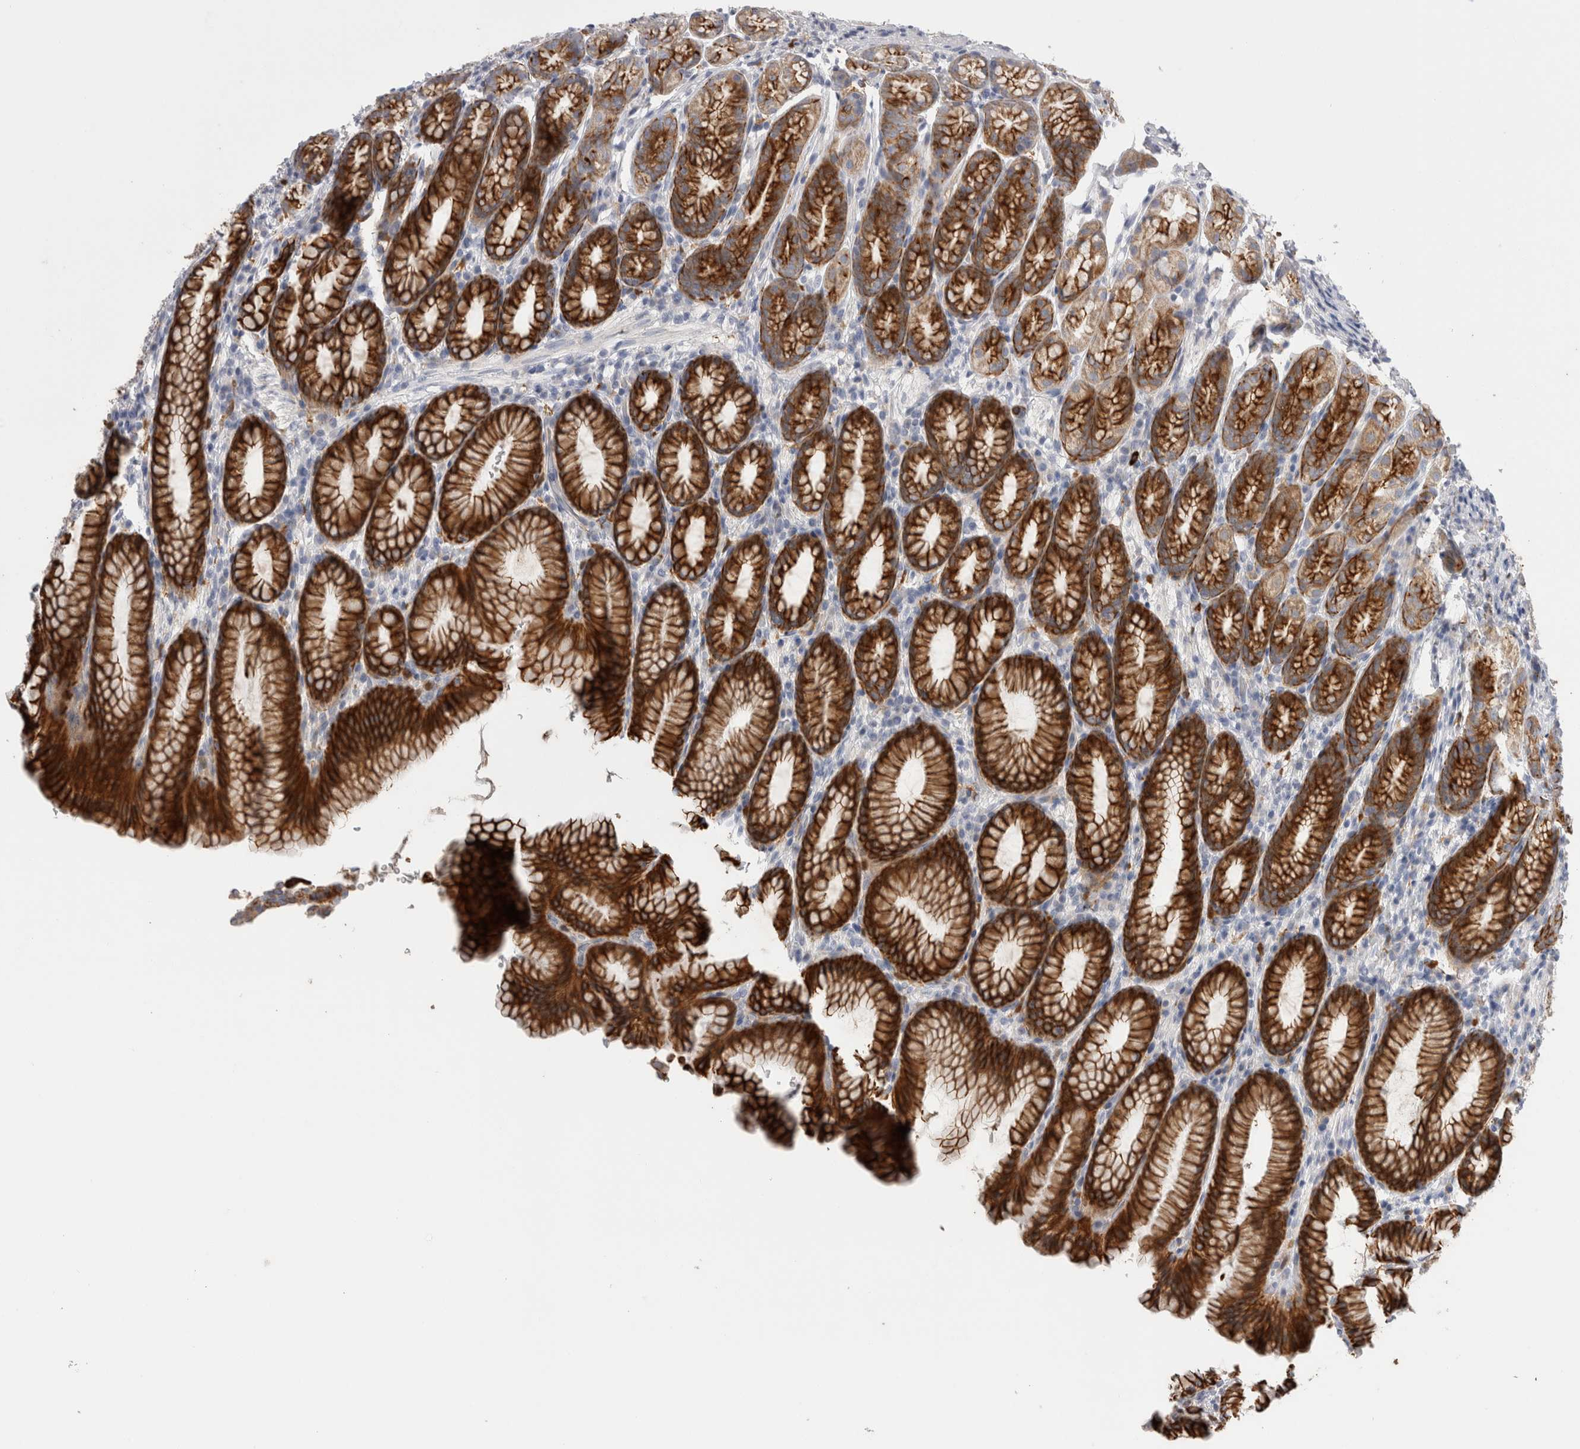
{"staining": {"intensity": "strong", "quantity": "25%-75%", "location": "cytoplasmic/membranous"}, "tissue": "stomach", "cell_type": "Glandular cells", "image_type": "normal", "snomed": [{"axis": "morphology", "description": "Normal tissue, NOS"}, {"axis": "topography", "description": "Stomach"}], "caption": "Glandular cells reveal strong cytoplasmic/membranous staining in about 25%-75% of cells in unremarkable stomach. Nuclei are stained in blue.", "gene": "SLC20A2", "patient": {"sex": "male", "age": 42}}